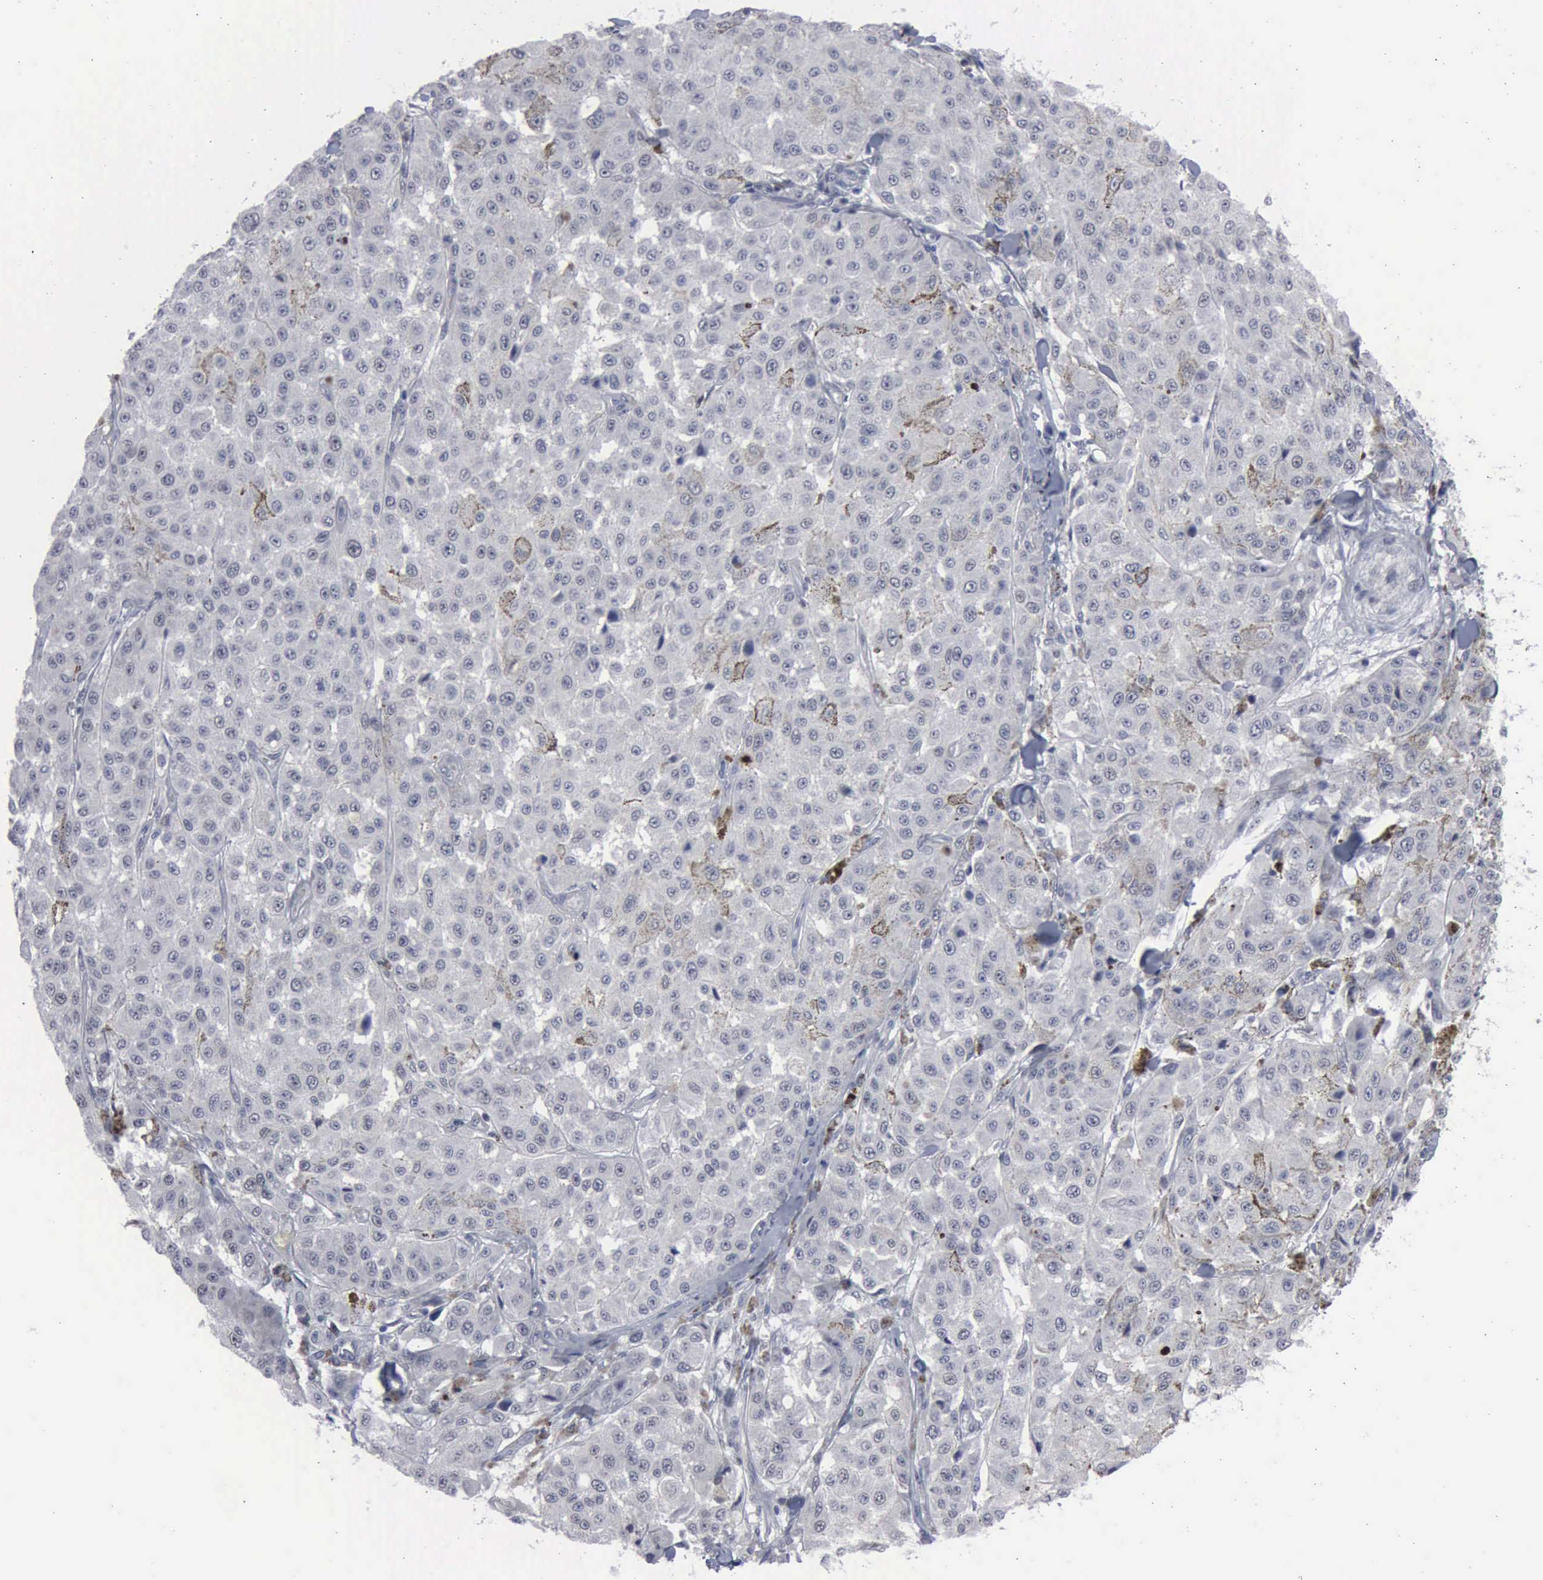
{"staining": {"intensity": "negative", "quantity": "none", "location": "none"}, "tissue": "melanoma", "cell_type": "Tumor cells", "image_type": "cancer", "snomed": [{"axis": "morphology", "description": "Malignant melanoma, NOS"}, {"axis": "topography", "description": "Skin"}], "caption": "The IHC histopathology image has no significant expression in tumor cells of melanoma tissue.", "gene": "MCM5", "patient": {"sex": "female", "age": 64}}